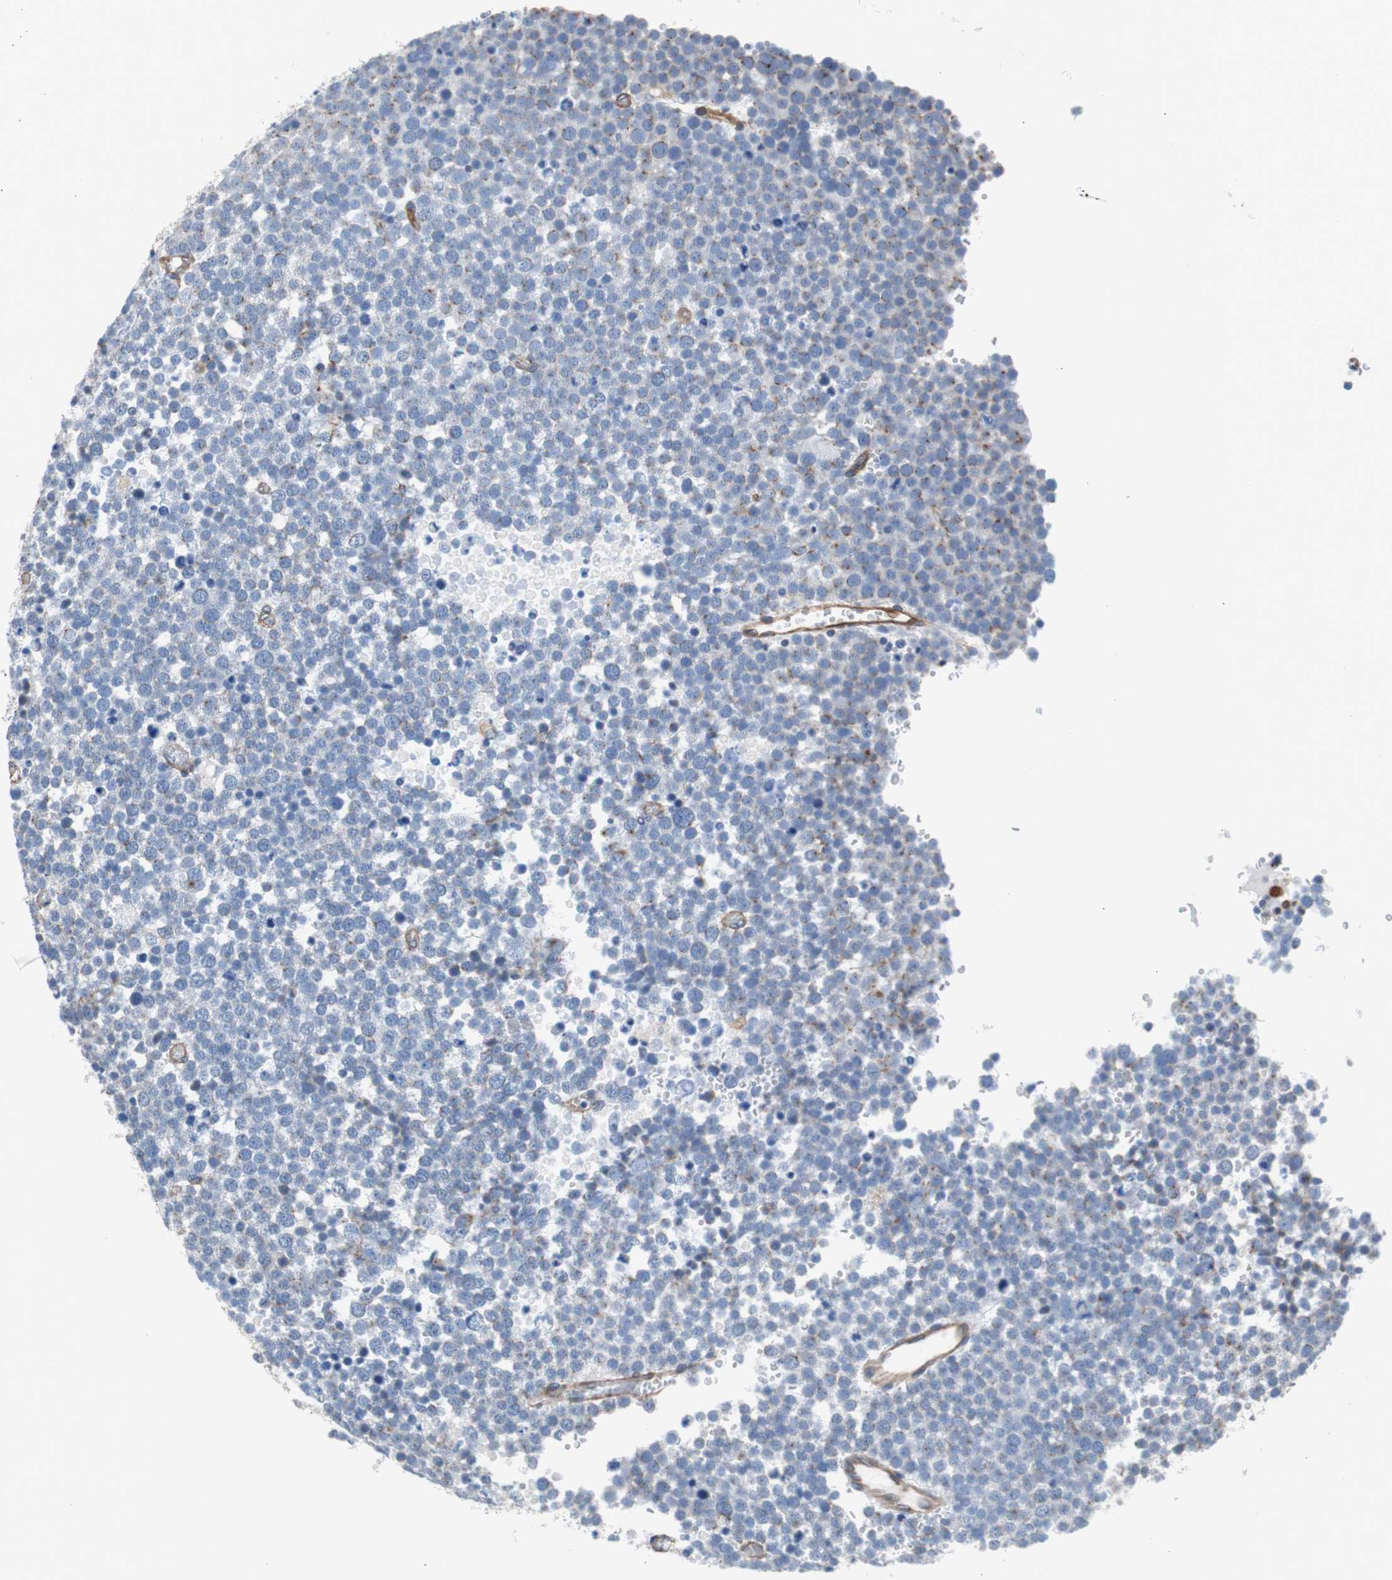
{"staining": {"intensity": "weak", "quantity": "<25%", "location": "cytoplasmic/membranous"}, "tissue": "testis cancer", "cell_type": "Tumor cells", "image_type": "cancer", "snomed": [{"axis": "morphology", "description": "Seminoma, NOS"}, {"axis": "topography", "description": "Testis"}], "caption": "Immunohistochemistry (IHC) histopathology image of seminoma (testis) stained for a protein (brown), which reveals no staining in tumor cells. (DAB IHC with hematoxylin counter stain).", "gene": "KIF3B", "patient": {"sex": "male", "age": 71}}